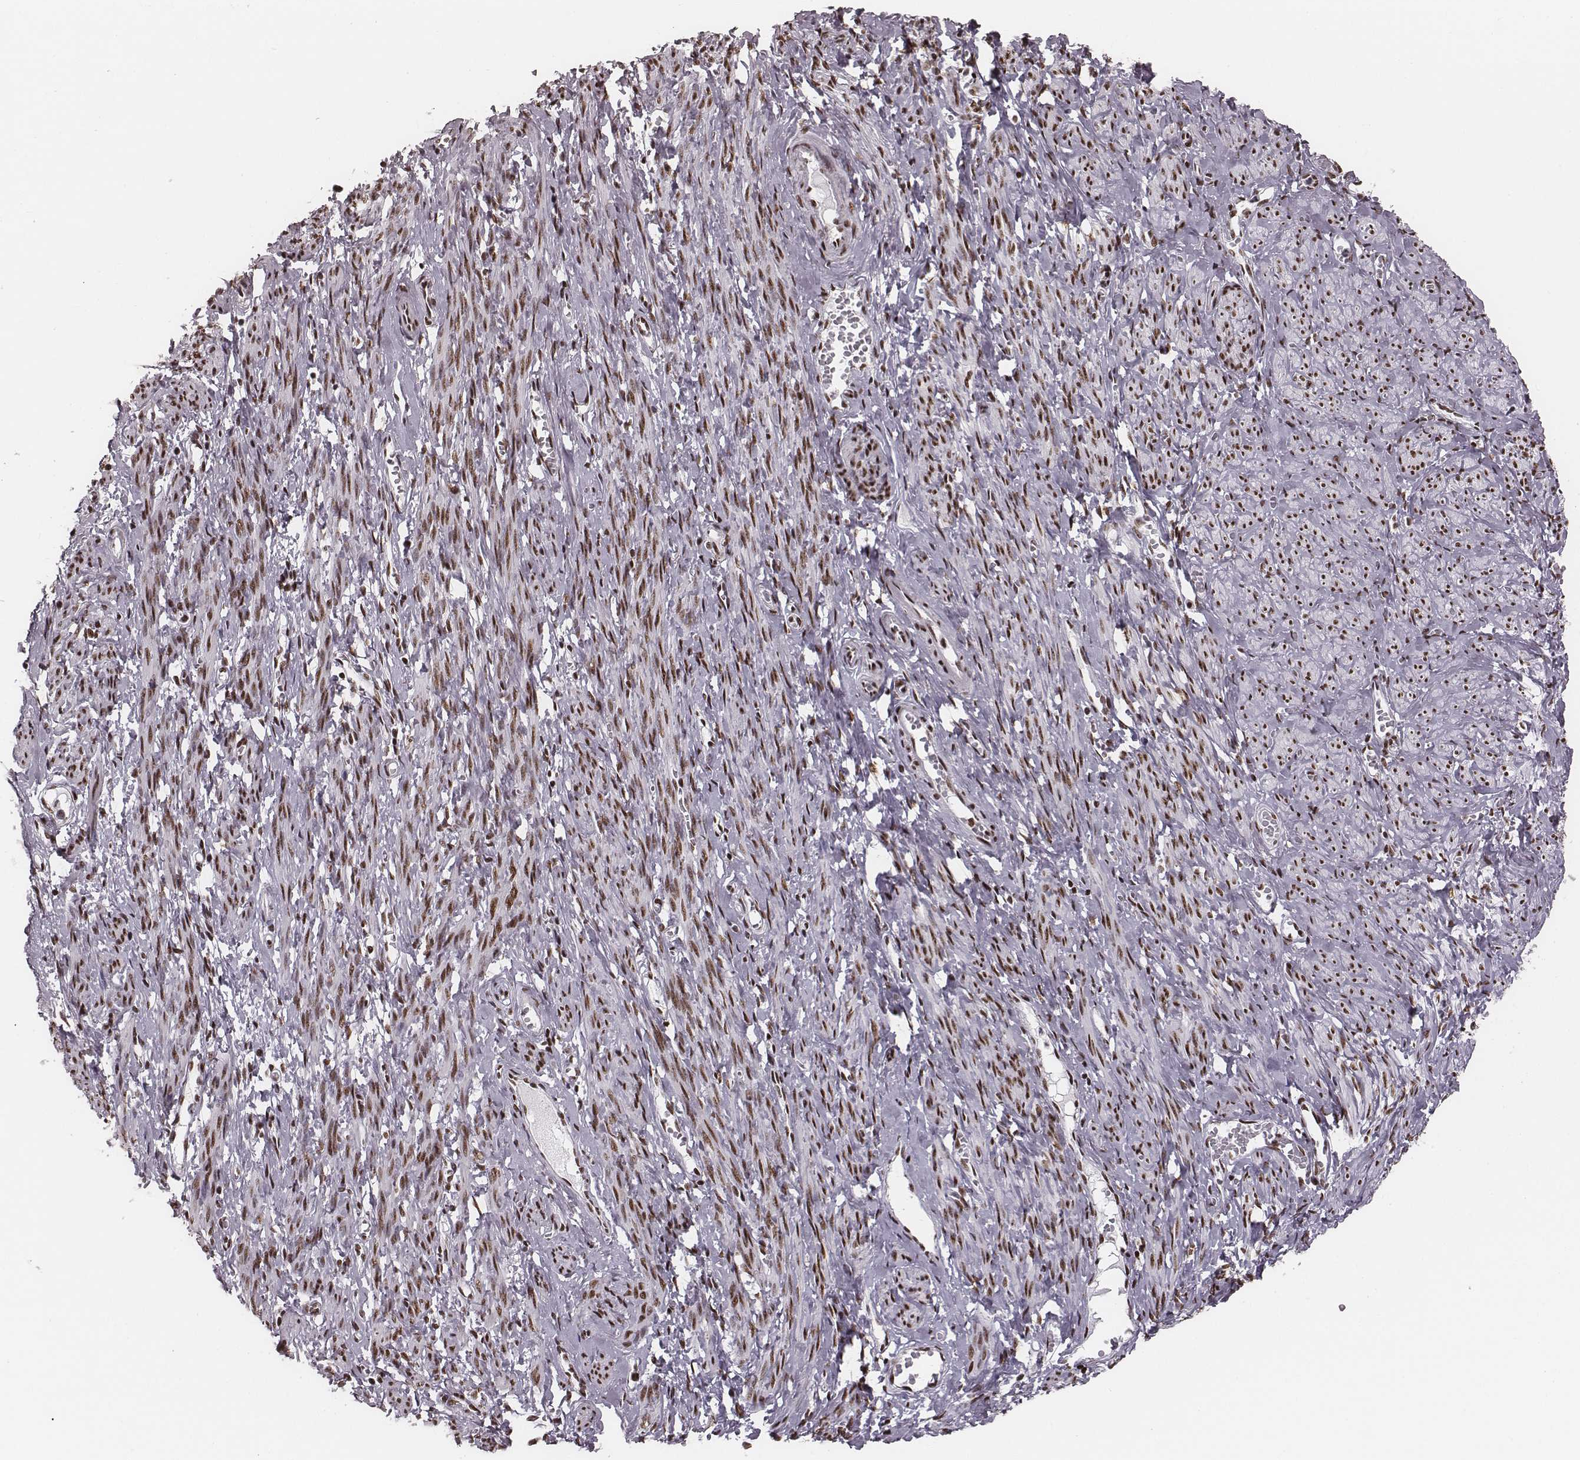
{"staining": {"intensity": "strong", "quantity": ">75%", "location": "nuclear"}, "tissue": "smooth muscle", "cell_type": "Smooth muscle cells", "image_type": "normal", "snomed": [{"axis": "morphology", "description": "Normal tissue, NOS"}, {"axis": "topography", "description": "Smooth muscle"}], "caption": "Strong nuclear expression for a protein is identified in about >75% of smooth muscle cells of benign smooth muscle using immunohistochemistry.", "gene": "LUC7L", "patient": {"sex": "female", "age": 65}}